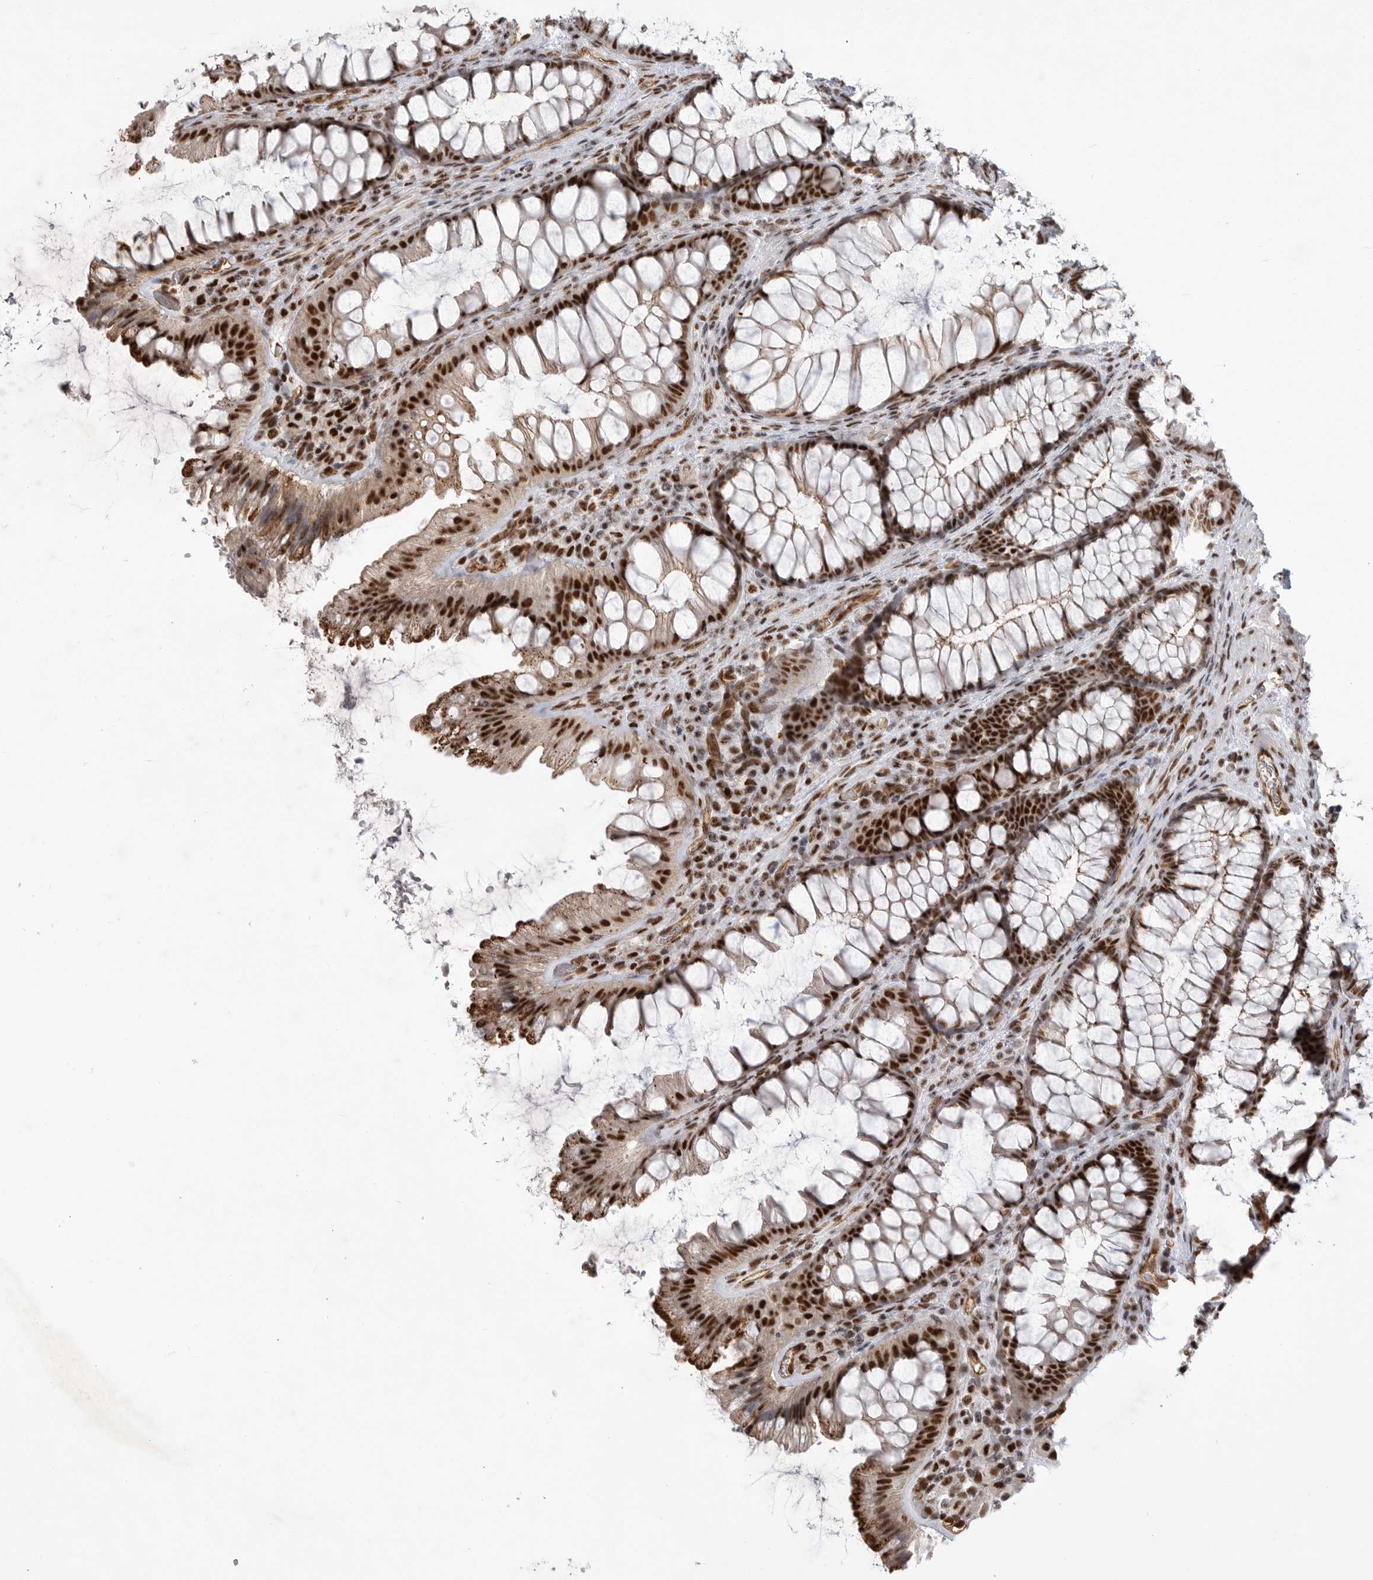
{"staining": {"intensity": "strong", "quantity": ">75%", "location": "nuclear"}, "tissue": "colon", "cell_type": "Endothelial cells", "image_type": "normal", "snomed": [{"axis": "morphology", "description": "Normal tissue, NOS"}, {"axis": "topography", "description": "Colon"}], "caption": "Protein expression analysis of unremarkable colon displays strong nuclear positivity in about >75% of endothelial cells.", "gene": "PPP1R8", "patient": {"sex": "female", "age": 62}}